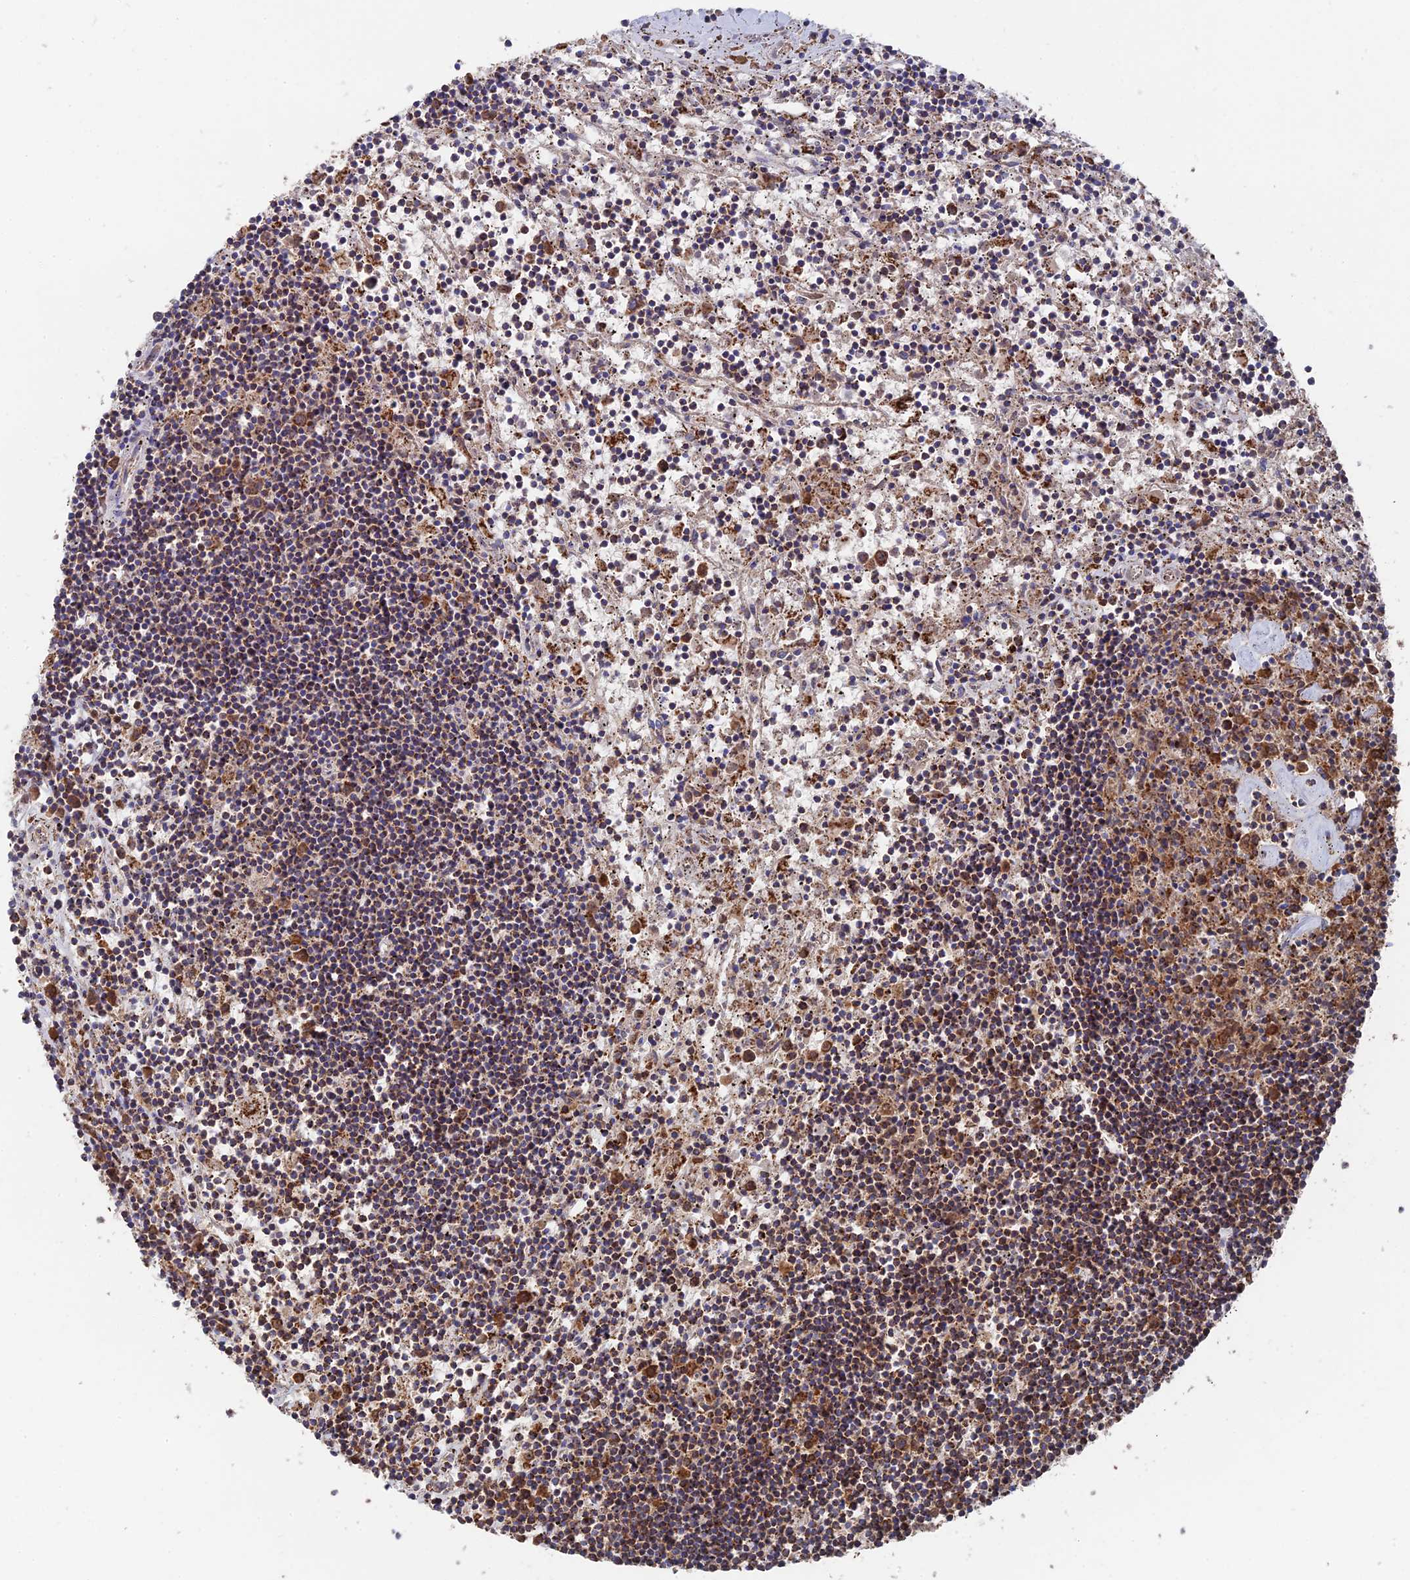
{"staining": {"intensity": "moderate", "quantity": ">75%", "location": "cytoplasmic/membranous"}, "tissue": "lymphoma", "cell_type": "Tumor cells", "image_type": "cancer", "snomed": [{"axis": "morphology", "description": "Malignant lymphoma, non-Hodgkin's type, Low grade"}, {"axis": "topography", "description": "Spleen"}], "caption": "A histopathology image of lymphoma stained for a protein demonstrates moderate cytoplasmic/membranous brown staining in tumor cells. (DAB (3,3'-diaminobenzidine) = brown stain, brightfield microscopy at high magnification).", "gene": "HAUS8", "patient": {"sex": "male", "age": 76}}